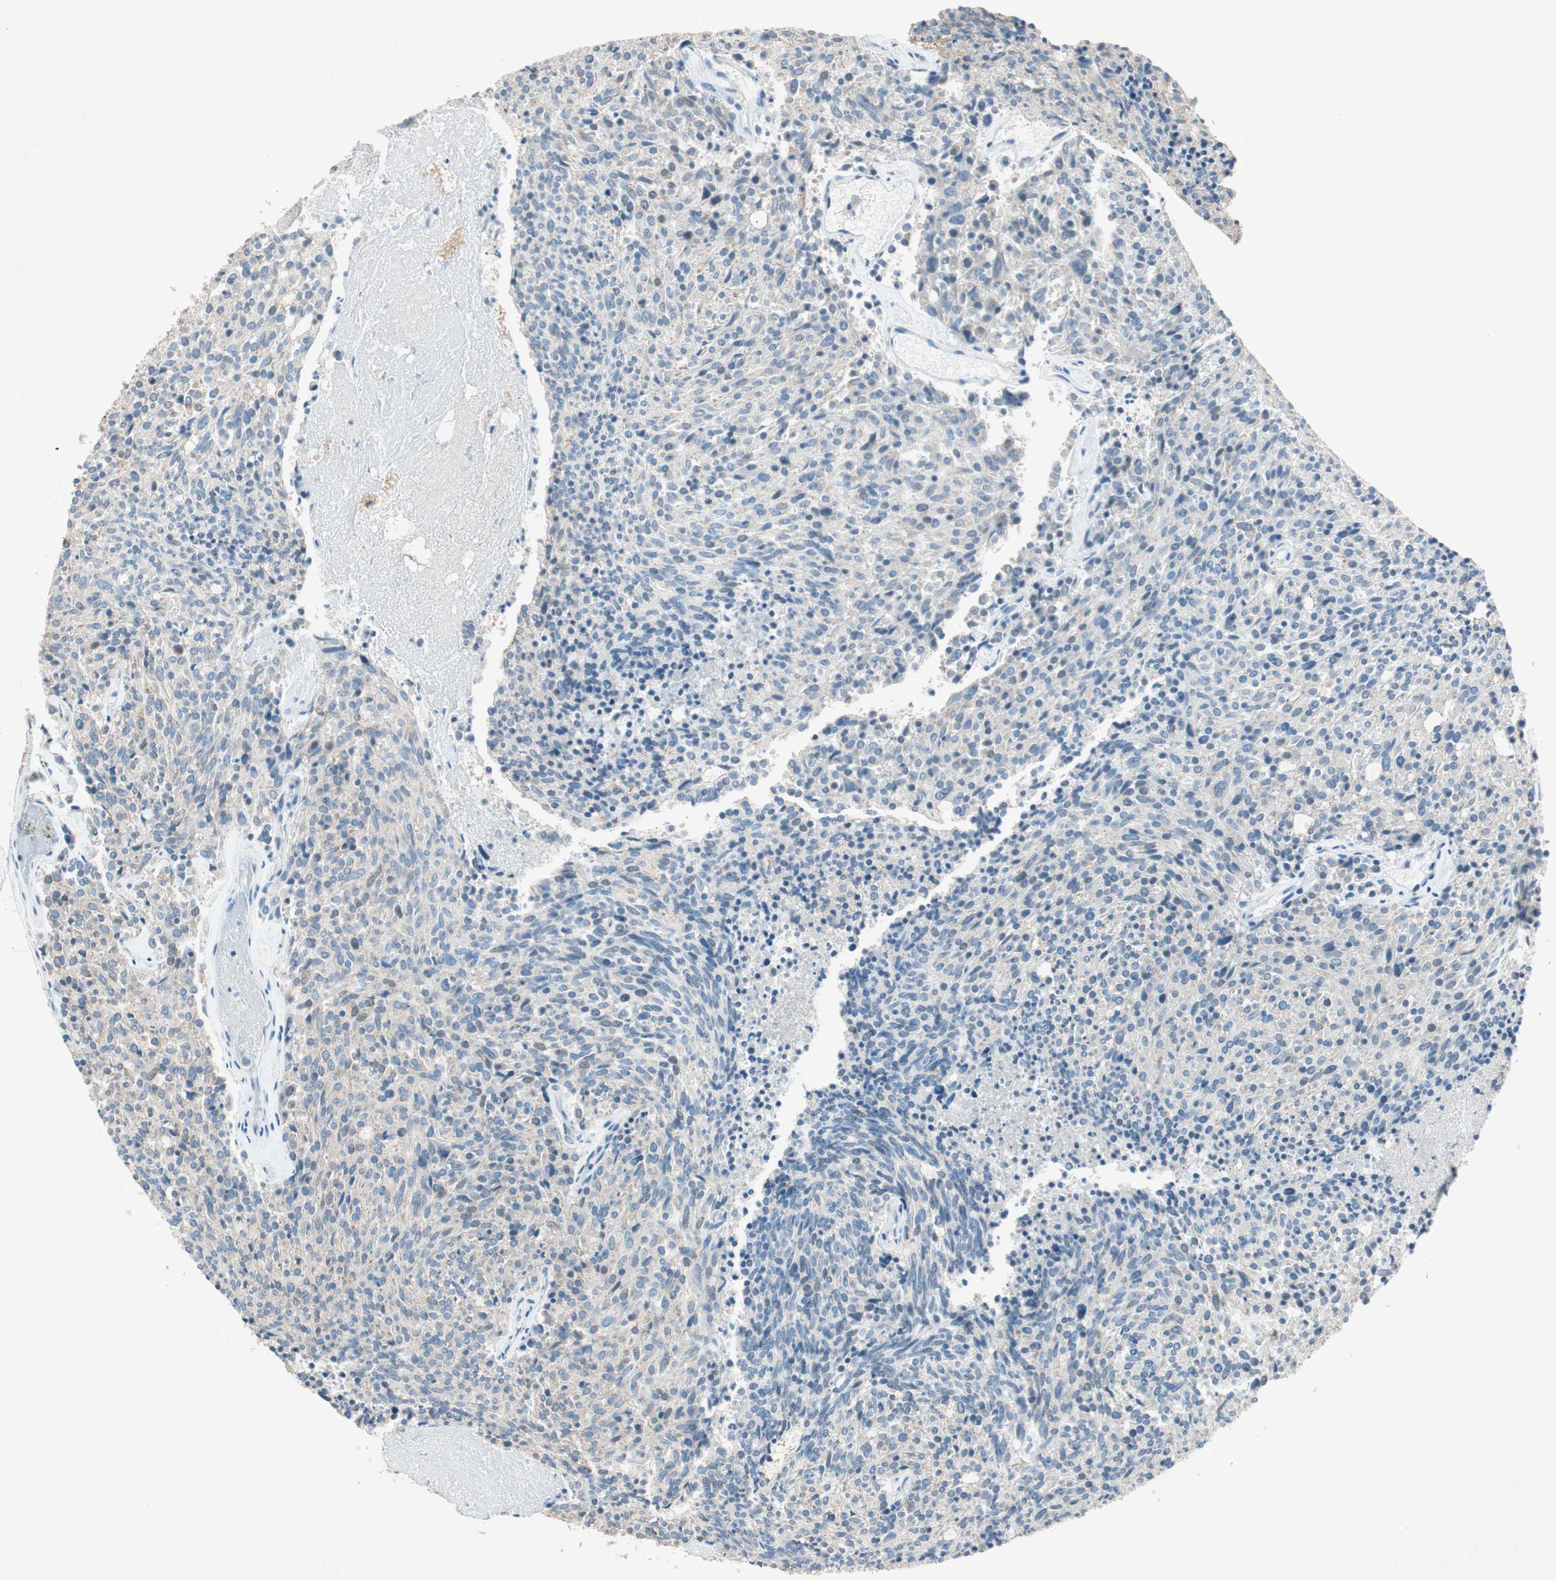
{"staining": {"intensity": "negative", "quantity": "none", "location": "none"}, "tissue": "carcinoid", "cell_type": "Tumor cells", "image_type": "cancer", "snomed": [{"axis": "morphology", "description": "Carcinoid, malignant, NOS"}, {"axis": "topography", "description": "Pancreas"}], "caption": "Image shows no significant protein expression in tumor cells of malignant carcinoid. (DAB (3,3'-diaminobenzidine) immunohistochemistry (IHC) visualized using brightfield microscopy, high magnification).", "gene": "NKAIN1", "patient": {"sex": "female", "age": 54}}